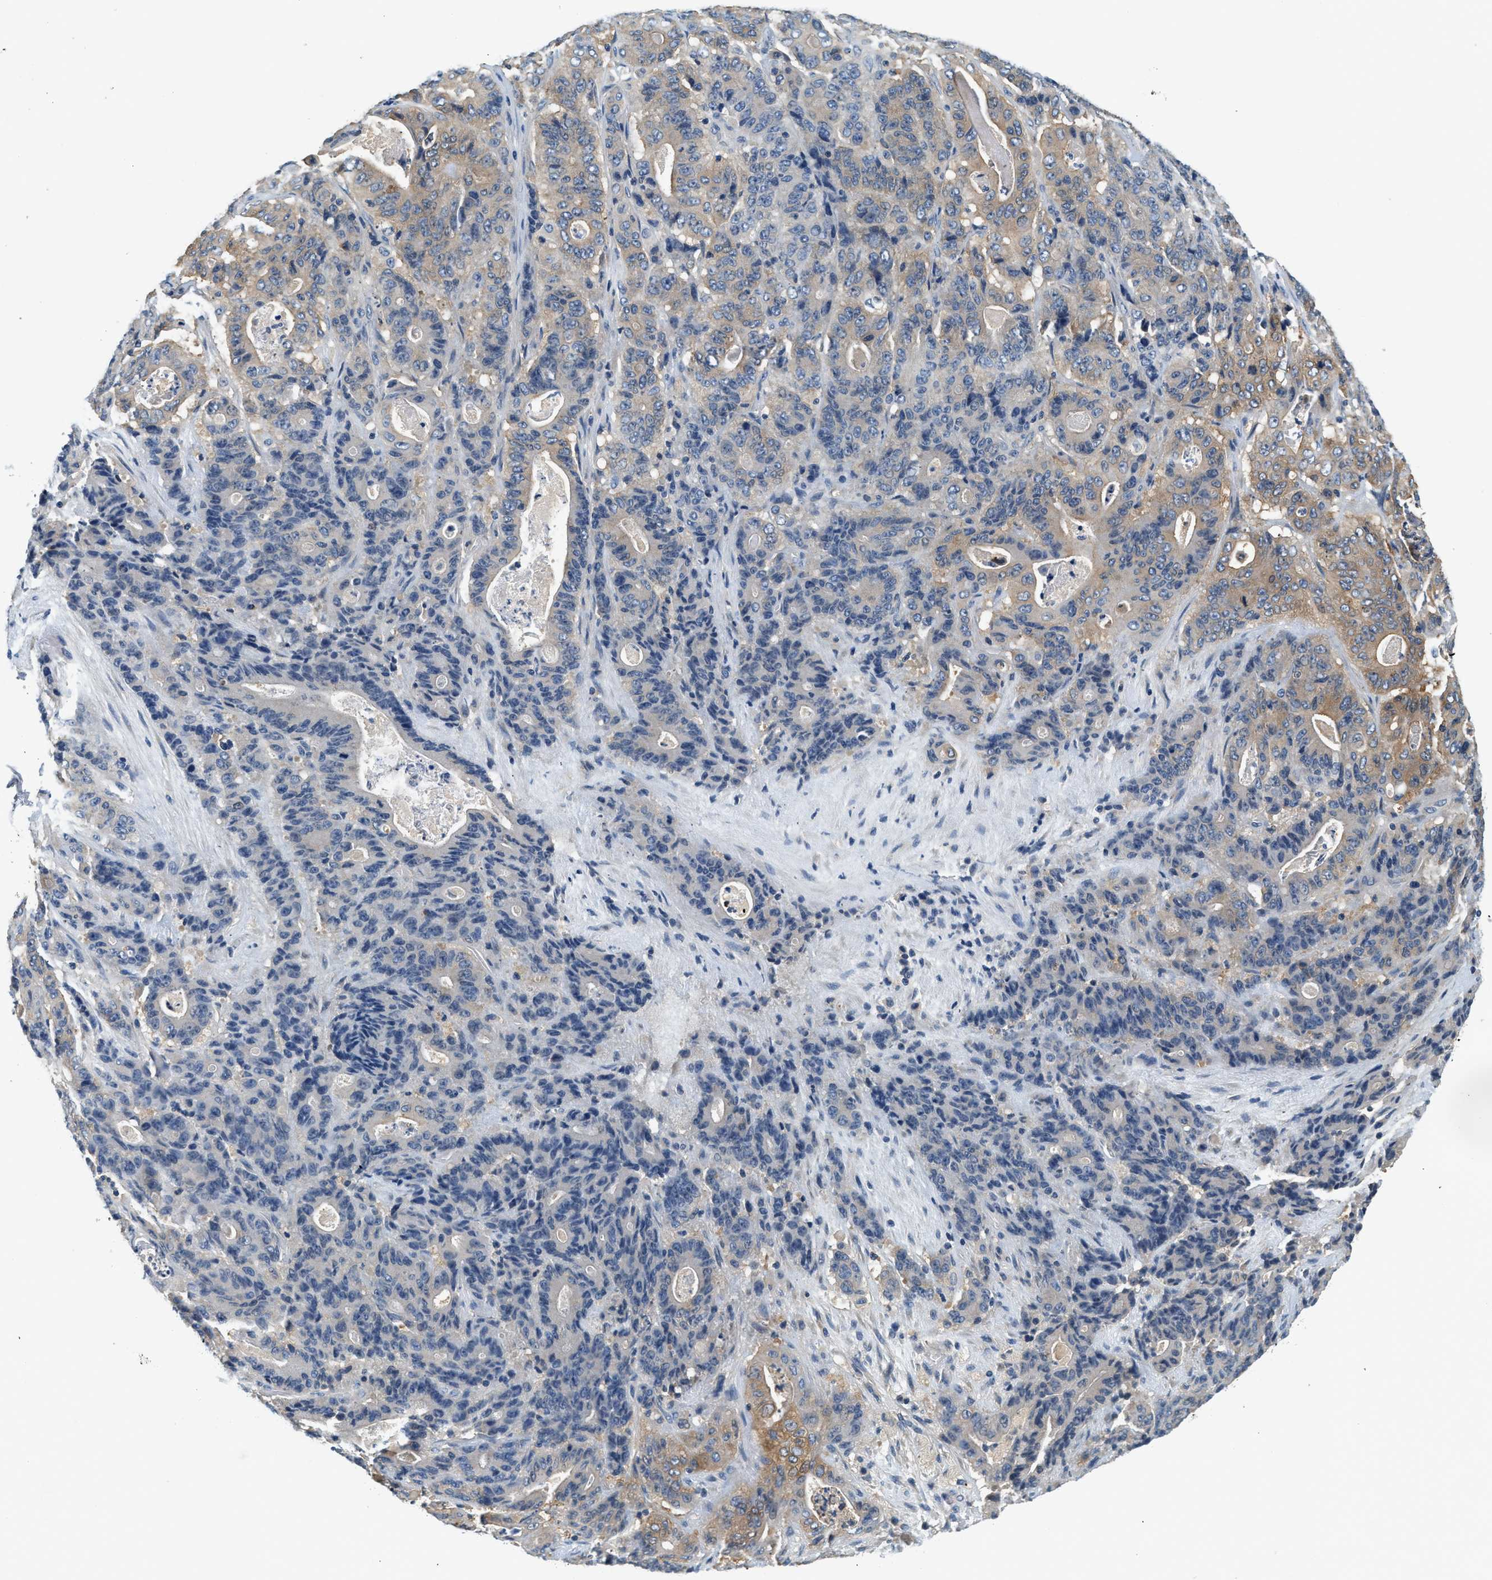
{"staining": {"intensity": "moderate", "quantity": "<25%", "location": "cytoplasmic/membranous"}, "tissue": "stomach cancer", "cell_type": "Tumor cells", "image_type": "cancer", "snomed": [{"axis": "morphology", "description": "Adenocarcinoma, NOS"}, {"axis": "topography", "description": "Stomach"}], "caption": "A photomicrograph of stomach adenocarcinoma stained for a protein shows moderate cytoplasmic/membranous brown staining in tumor cells. The protein of interest is shown in brown color, while the nuclei are stained blue.", "gene": "SLC35E1", "patient": {"sex": "female", "age": 73}}